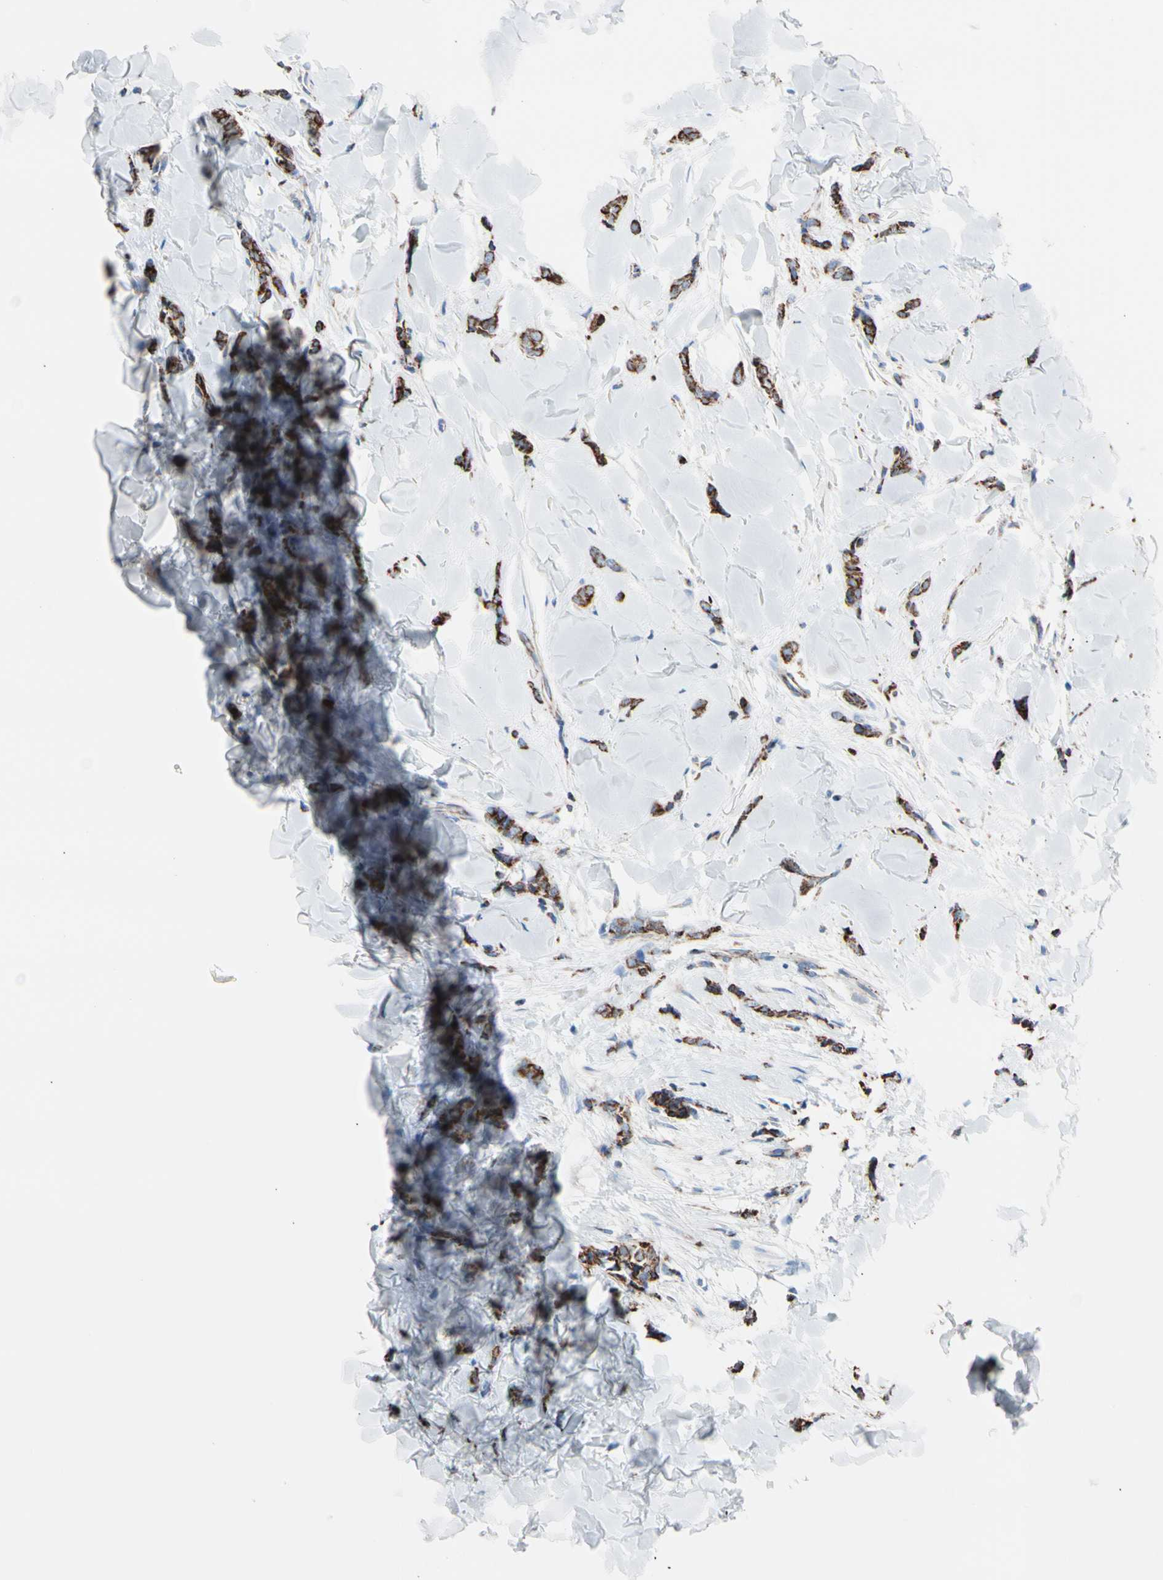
{"staining": {"intensity": "strong", "quantity": ">75%", "location": "cytoplasmic/membranous"}, "tissue": "breast cancer", "cell_type": "Tumor cells", "image_type": "cancer", "snomed": [{"axis": "morphology", "description": "Lobular carcinoma"}, {"axis": "topography", "description": "Skin"}, {"axis": "topography", "description": "Breast"}], "caption": "High-power microscopy captured an immunohistochemistry (IHC) histopathology image of lobular carcinoma (breast), revealing strong cytoplasmic/membranous positivity in approximately >75% of tumor cells.", "gene": "HK1", "patient": {"sex": "female", "age": 46}}